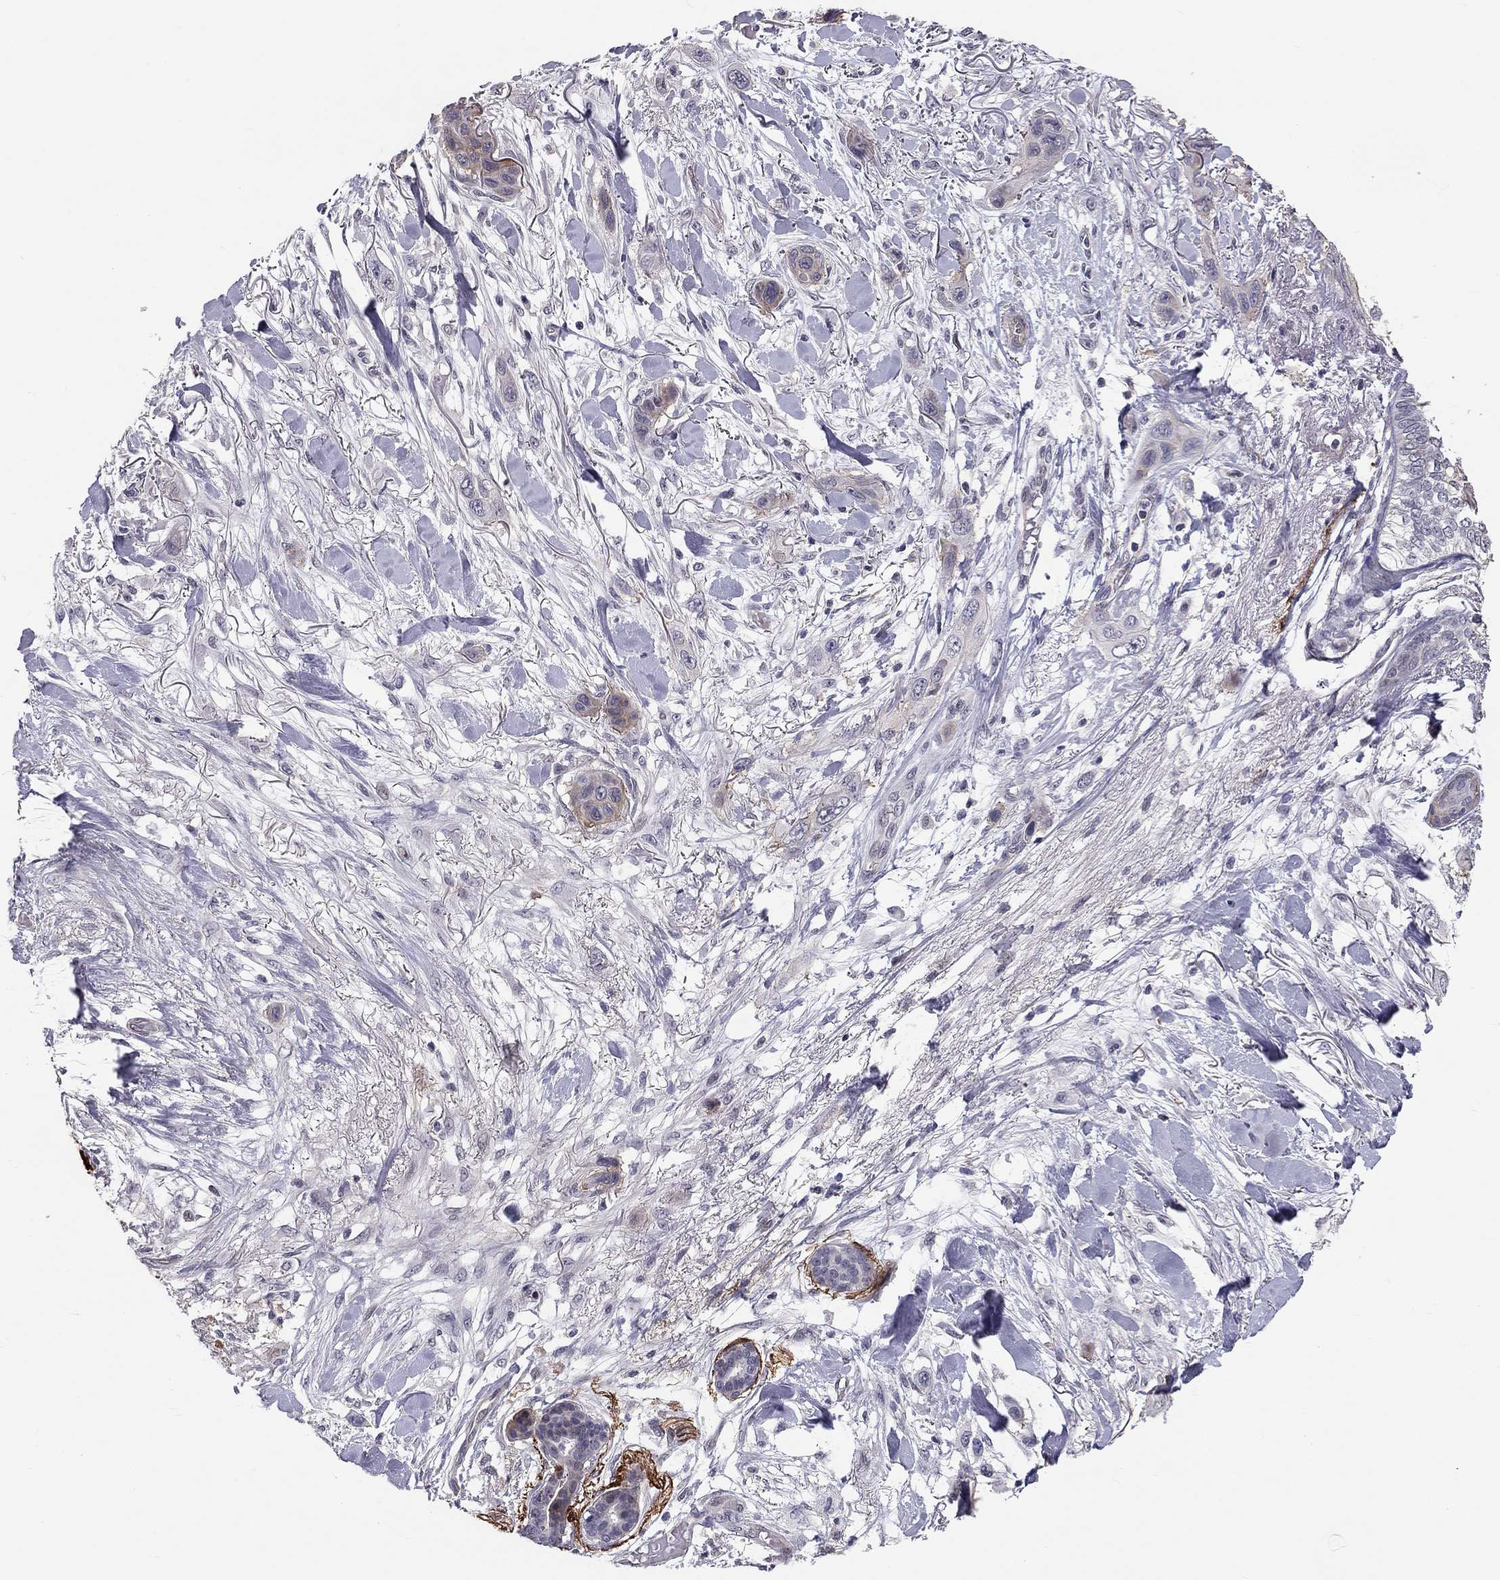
{"staining": {"intensity": "moderate", "quantity": "<25%", "location": "cytoplasmic/membranous"}, "tissue": "skin cancer", "cell_type": "Tumor cells", "image_type": "cancer", "snomed": [{"axis": "morphology", "description": "Squamous cell carcinoma, NOS"}, {"axis": "topography", "description": "Skin"}], "caption": "Protein expression analysis of skin squamous cell carcinoma displays moderate cytoplasmic/membranous expression in approximately <25% of tumor cells. (IHC, brightfield microscopy, high magnification).", "gene": "GJB4", "patient": {"sex": "male", "age": 79}}